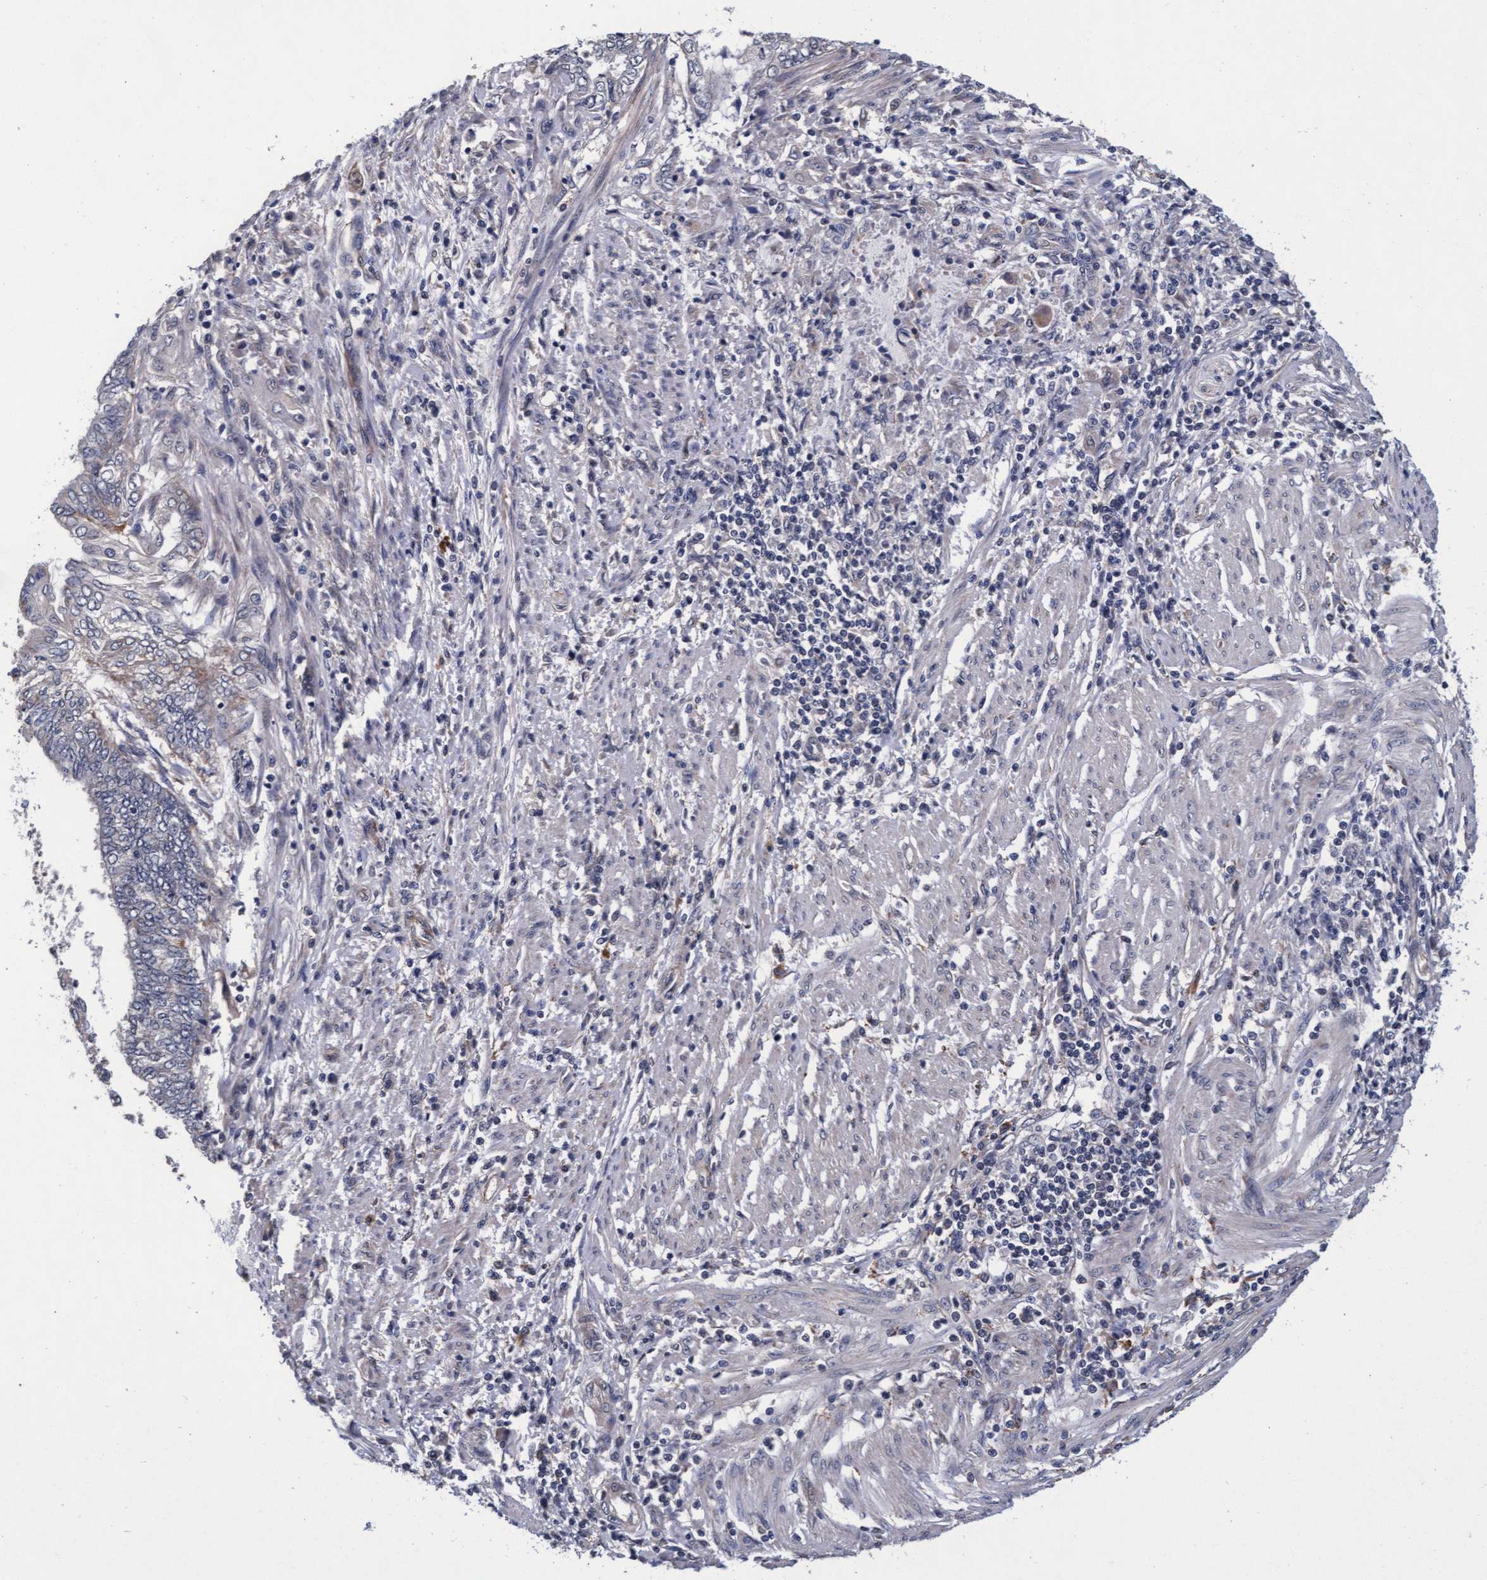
{"staining": {"intensity": "negative", "quantity": "none", "location": "none"}, "tissue": "endometrial cancer", "cell_type": "Tumor cells", "image_type": "cancer", "snomed": [{"axis": "morphology", "description": "Adenocarcinoma, NOS"}, {"axis": "topography", "description": "Uterus"}, {"axis": "topography", "description": "Endometrium"}], "caption": "Human endometrial cancer stained for a protein using immunohistochemistry (IHC) reveals no positivity in tumor cells.", "gene": "CPQ", "patient": {"sex": "female", "age": 70}}